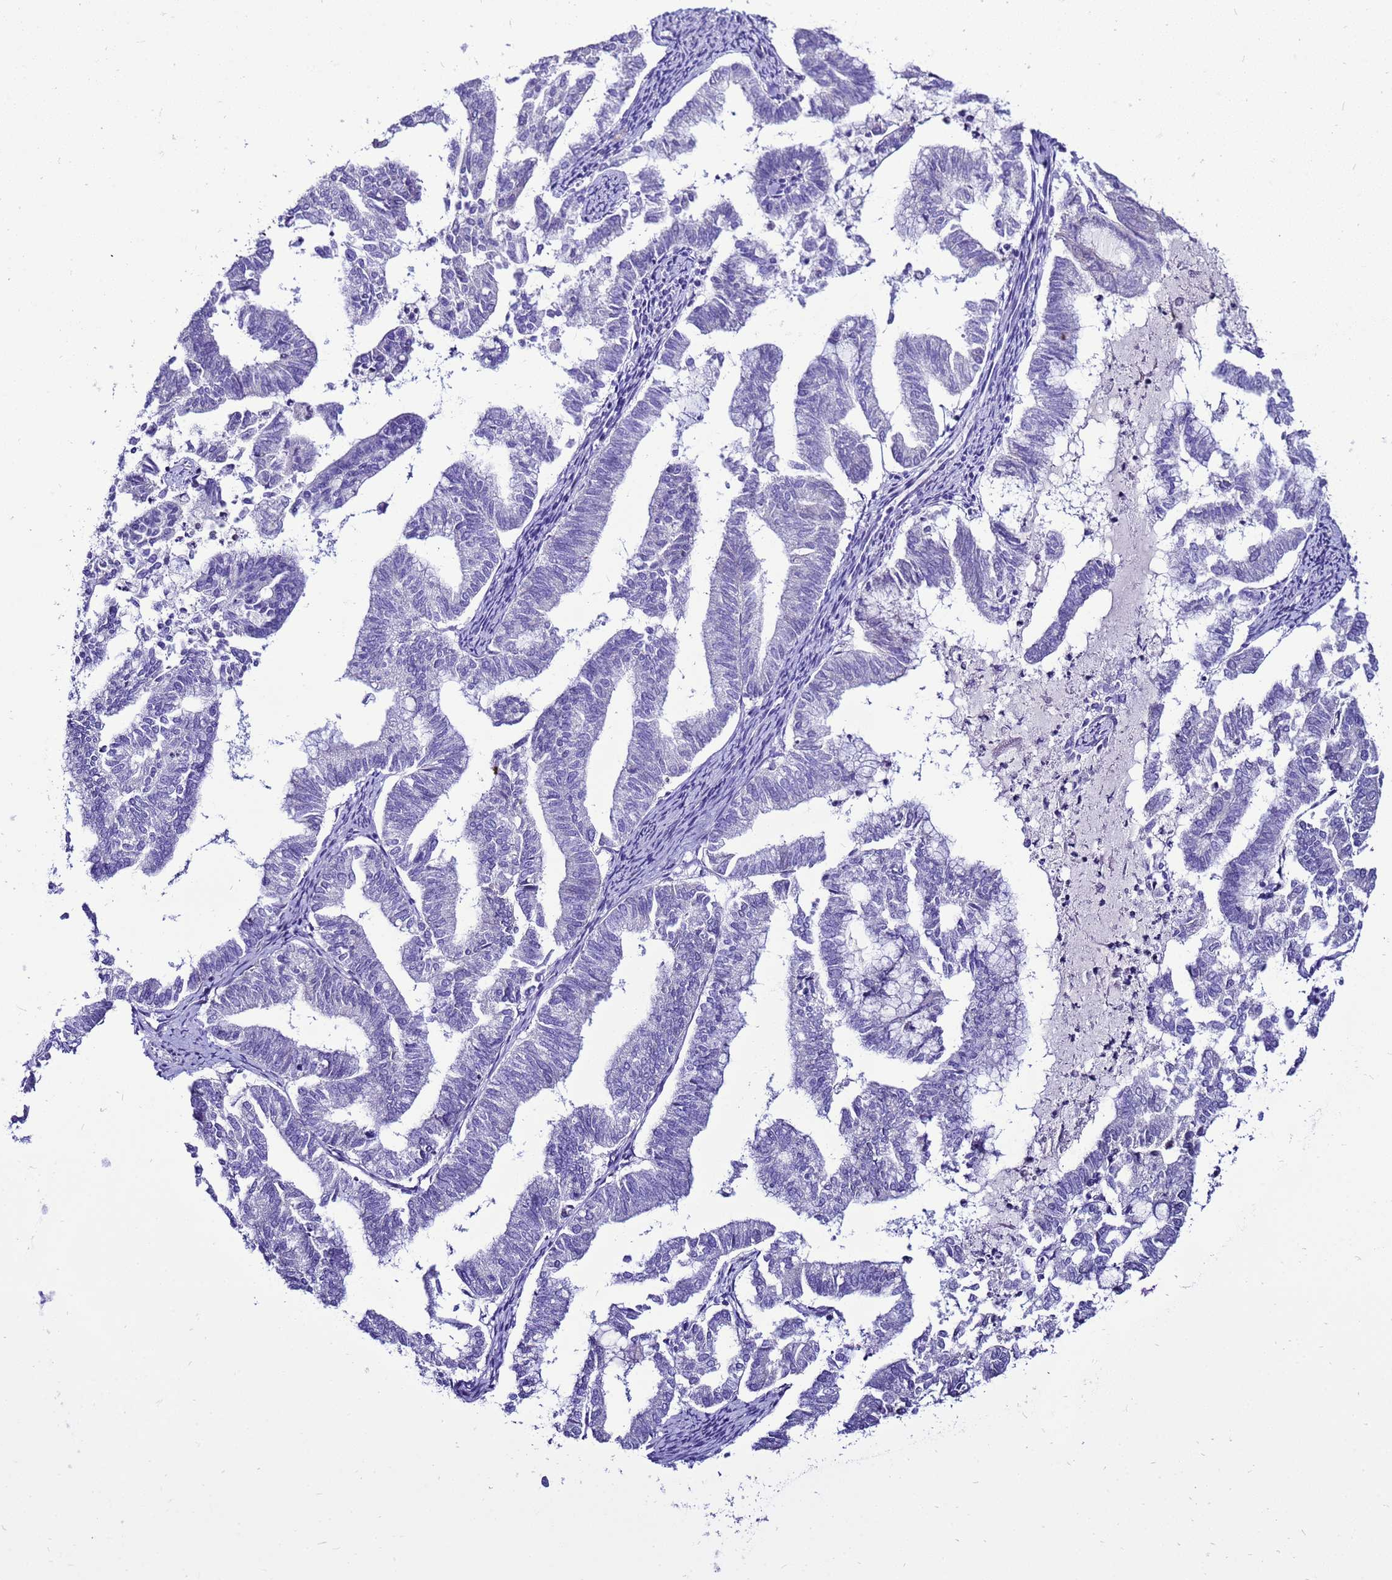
{"staining": {"intensity": "negative", "quantity": "none", "location": "none"}, "tissue": "endometrial cancer", "cell_type": "Tumor cells", "image_type": "cancer", "snomed": [{"axis": "morphology", "description": "Adenocarcinoma, NOS"}, {"axis": "topography", "description": "Endometrium"}], "caption": "Histopathology image shows no protein positivity in tumor cells of endometrial cancer tissue.", "gene": "BEST2", "patient": {"sex": "female", "age": 79}}